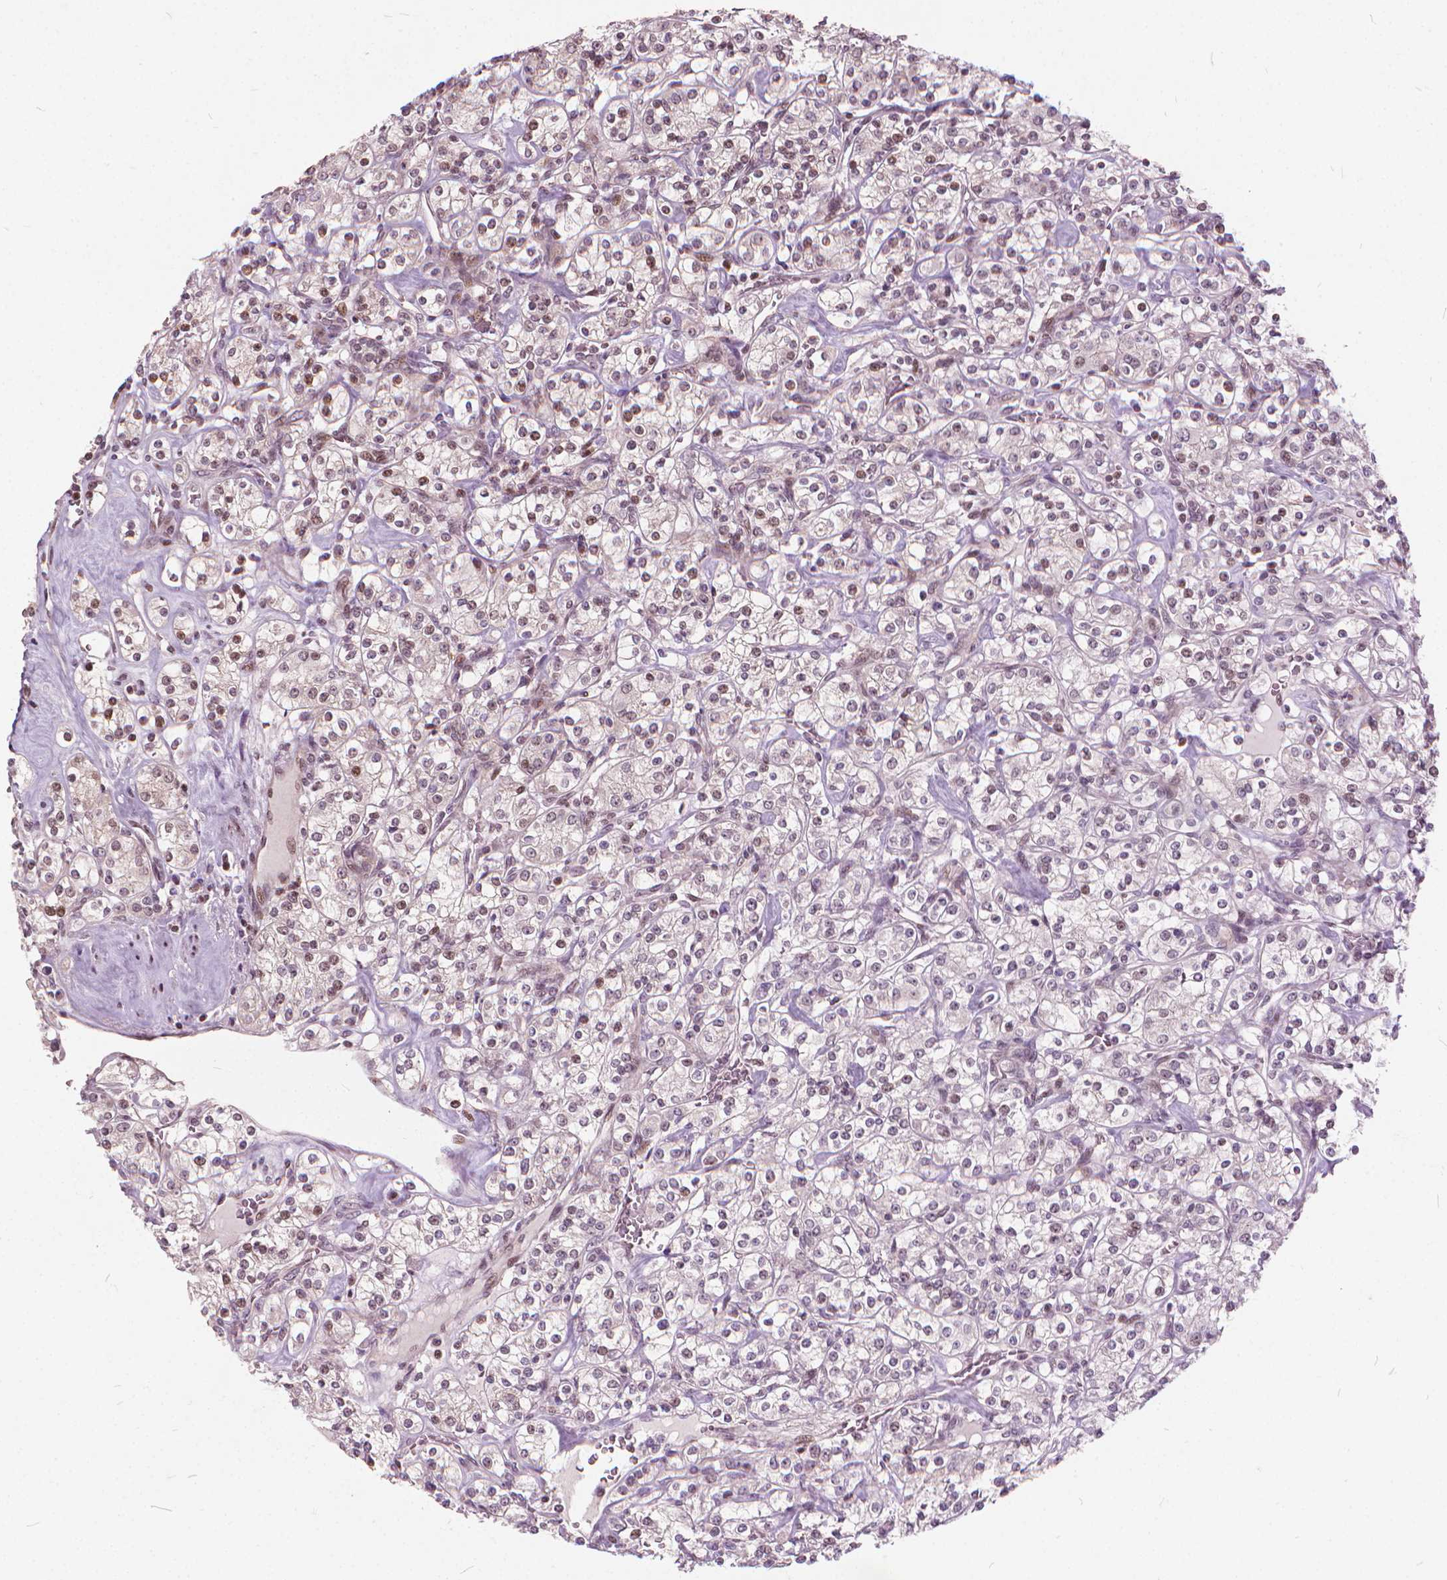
{"staining": {"intensity": "weak", "quantity": "25%-75%", "location": "nuclear"}, "tissue": "renal cancer", "cell_type": "Tumor cells", "image_type": "cancer", "snomed": [{"axis": "morphology", "description": "Adenocarcinoma, NOS"}, {"axis": "topography", "description": "Kidney"}], "caption": "The immunohistochemical stain labels weak nuclear positivity in tumor cells of renal cancer tissue. (Stains: DAB in brown, nuclei in blue, Microscopy: brightfield microscopy at high magnification).", "gene": "STAT5B", "patient": {"sex": "male", "age": 77}}